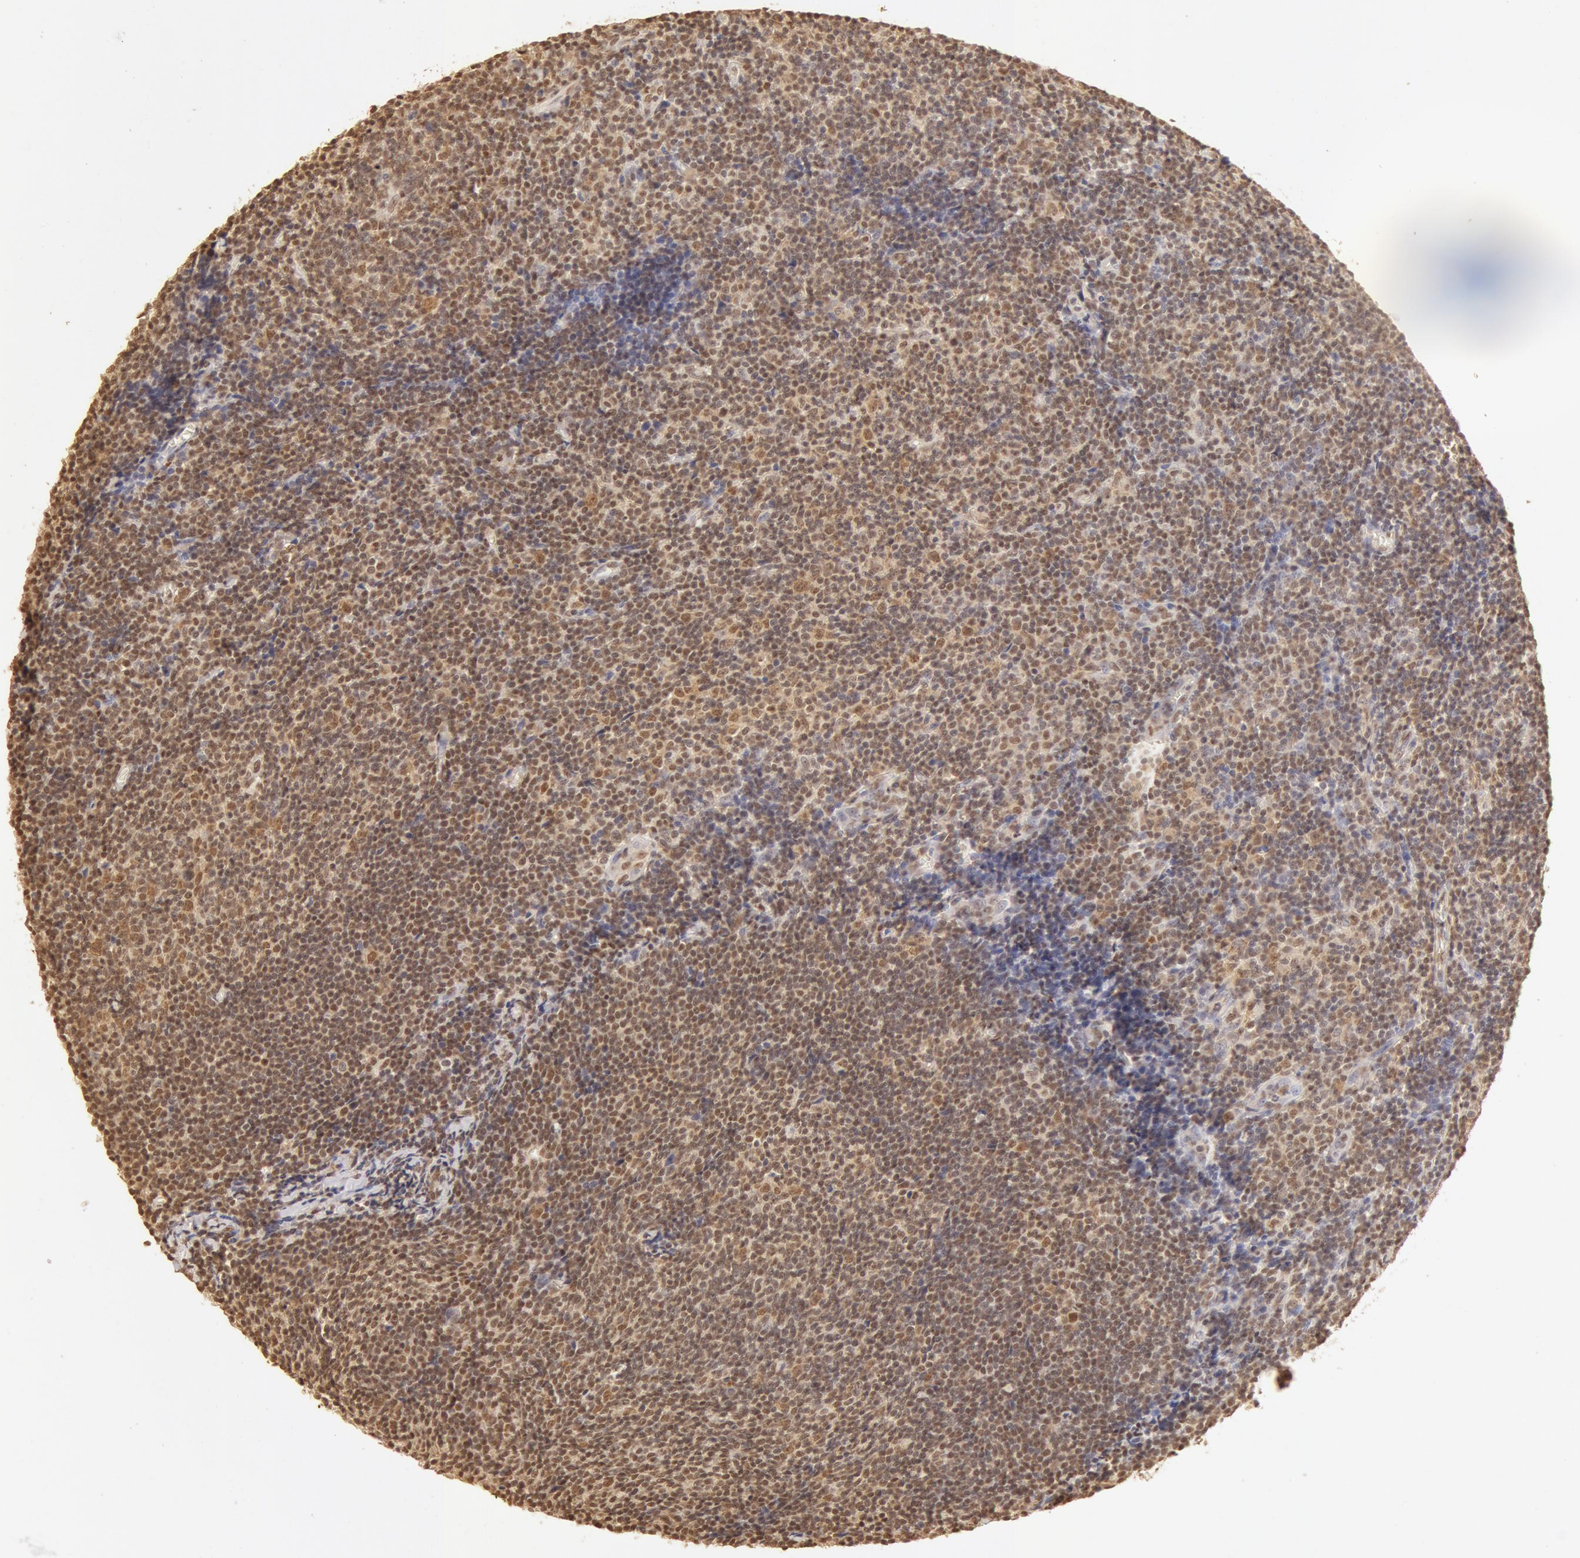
{"staining": {"intensity": "moderate", "quantity": ">75%", "location": "cytoplasmic/membranous,nuclear"}, "tissue": "lymphoma", "cell_type": "Tumor cells", "image_type": "cancer", "snomed": [{"axis": "morphology", "description": "Malignant lymphoma, non-Hodgkin's type, Low grade"}, {"axis": "topography", "description": "Lymph node"}], "caption": "Moderate cytoplasmic/membranous and nuclear protein staining is seen in approximately >75% of tumor cells in malignant lymphoma, non-Hodgkin's type (low-grade).", "gene": "SNRNP70", "patient": {"sex": "male", "age": 49}}